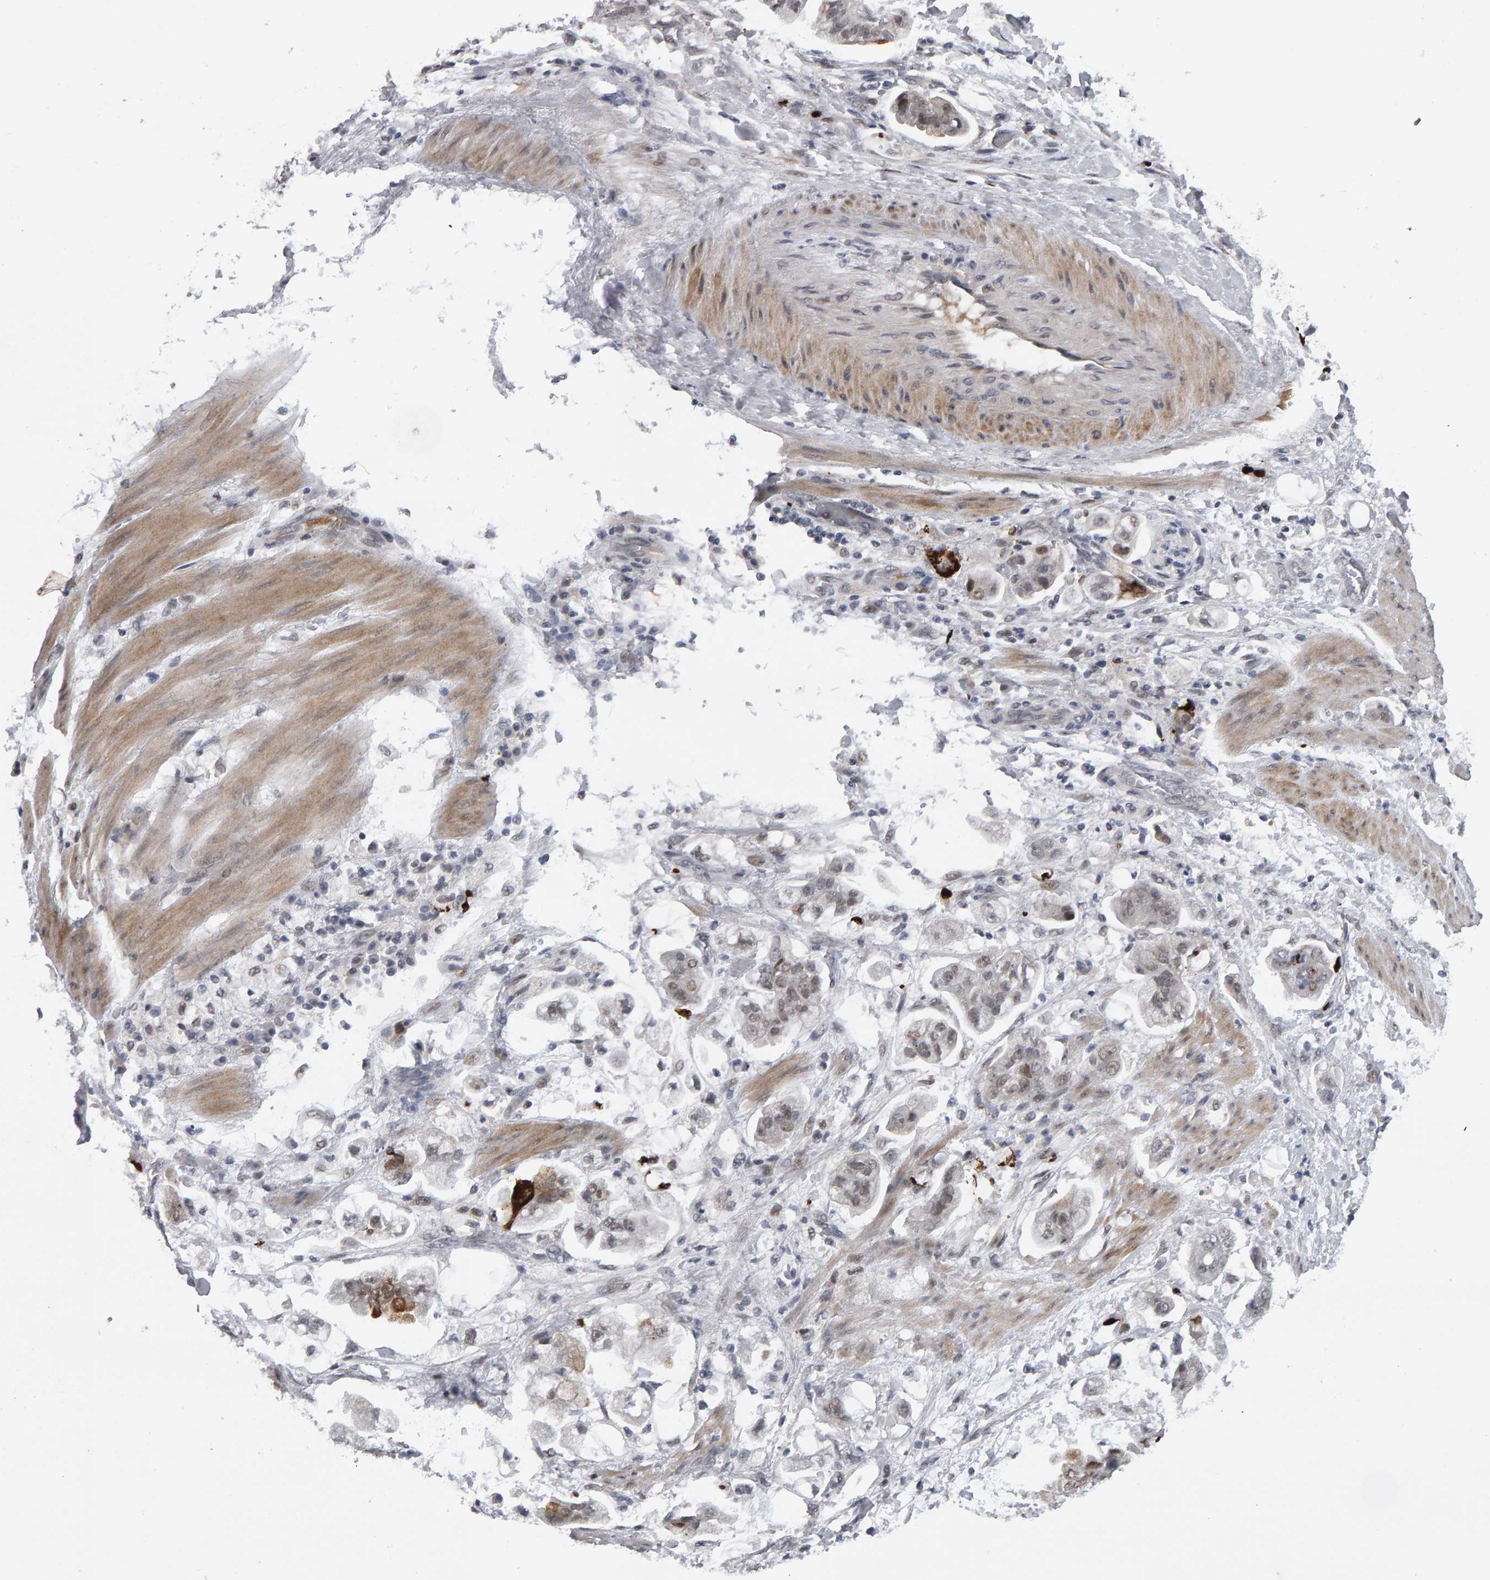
{"staining": {"intensity": "weak", "quantity": ">75%", "location": "nuclear"}, "tissue": "stomach cancer", "cell_type": "Tumor cells", "image_type": "cancer", "snomed": [{"axis": "morphology", "description": "Adenocarcinoma, NOS"}, {"axis": "topography", "description": "Stomach"}], "caption": "The immunohistochemical stain highlights weak nuclear expression in tumor cells of stomach adenocarcinoma tissue. (brown staining indicates protein expression, while blue staining denotes nuclei).", "gene": "IPO8", "patient": {"sex": "male", "age": 62}}